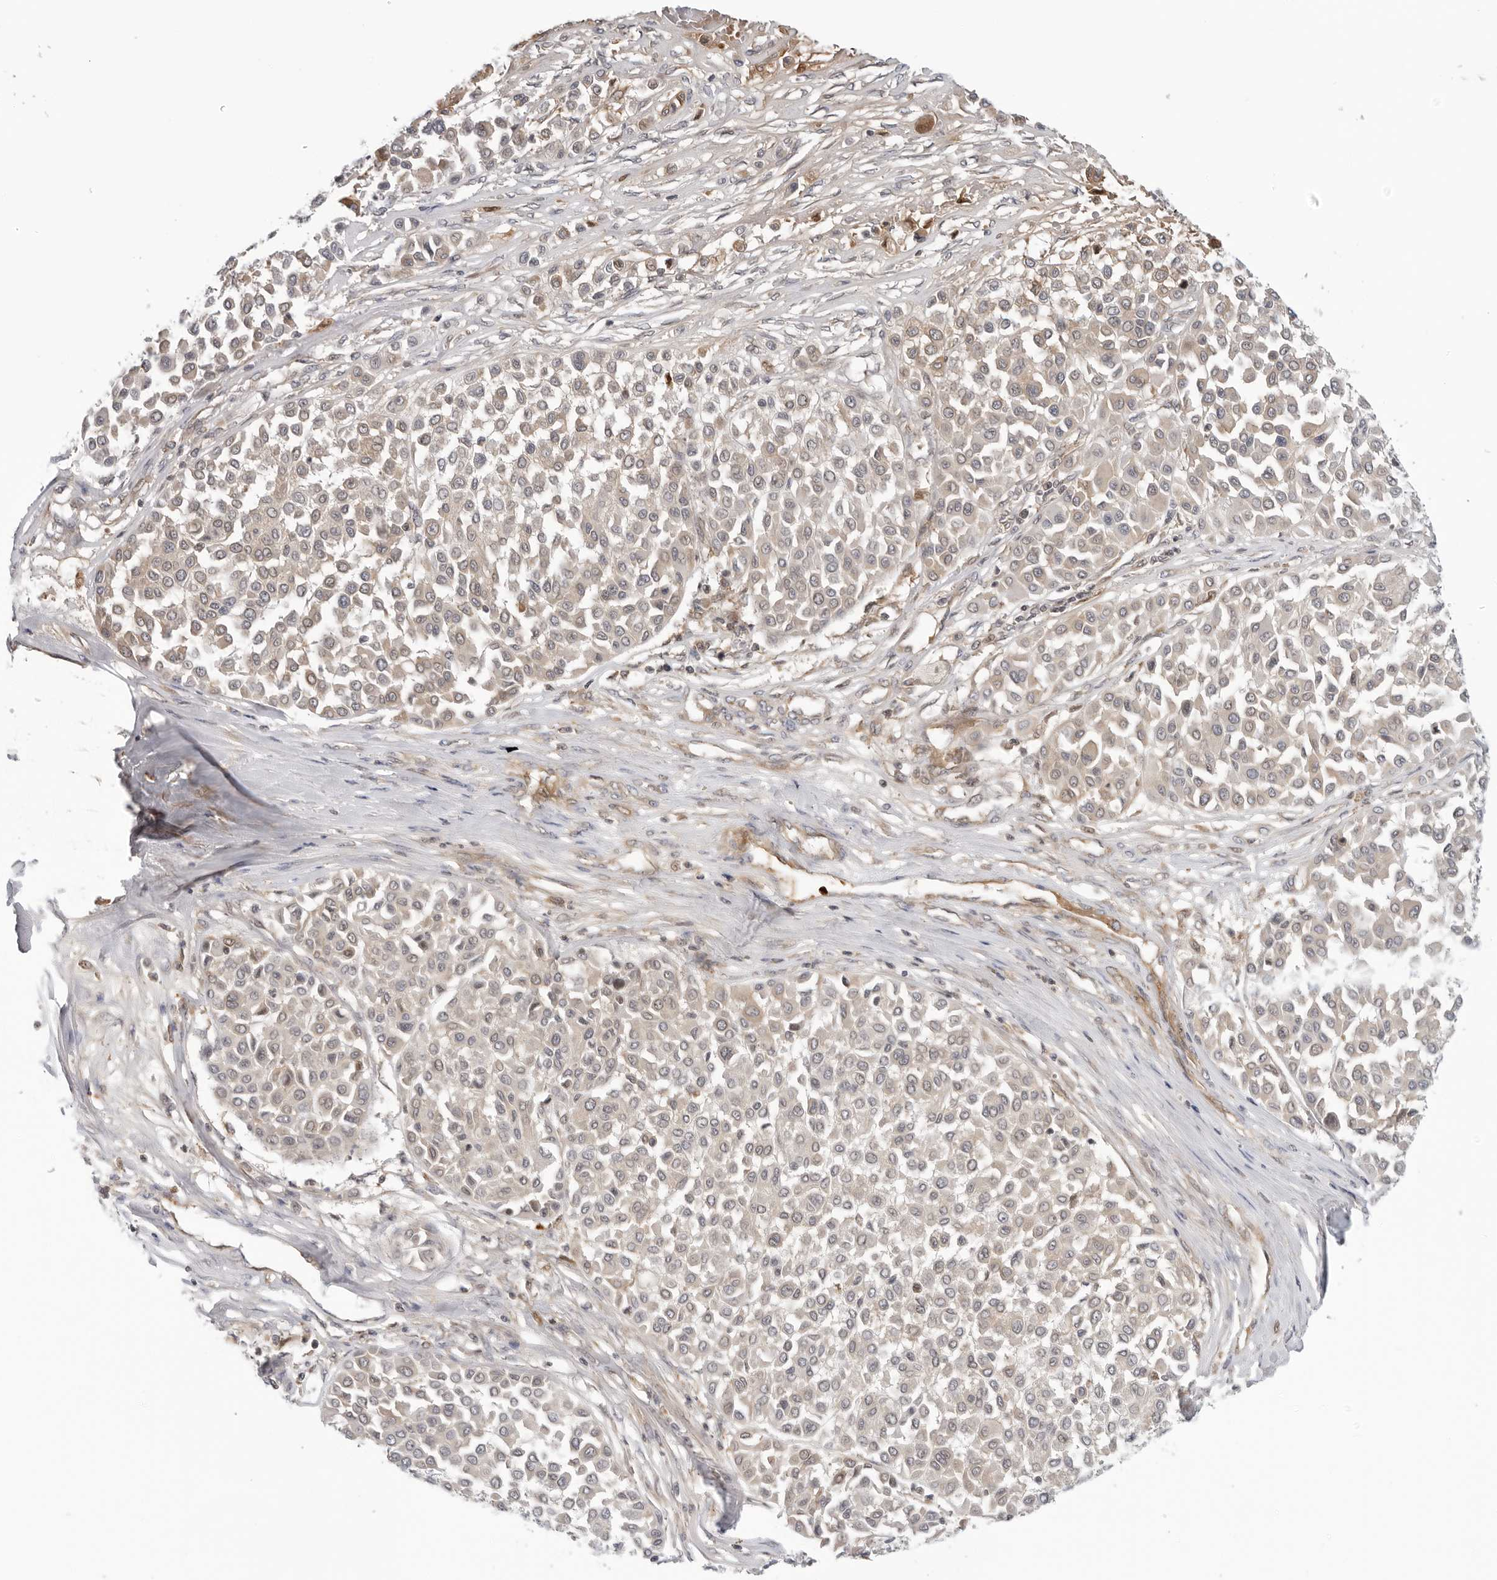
{"staining": {"intensity": "negative", "quantity": "none", "location": "none"}, "tissue": "melanoma", "cell_type": "Tumor cells", "image_type": "cancer", "snomed": [{"axis": "morphology", "description": "Malignant melanoma, Metastatic site"}, {"axis": "topography", "description": "Soft tissue"}], "caption": "DAB immunohistochemical staining of melanoma reveals no significant expression in tumor cells. (DAB immunohistochemistry (IHC), high magnification).", "gene": "SUGCT", "patient": {"sex": "male", "age": 41}}